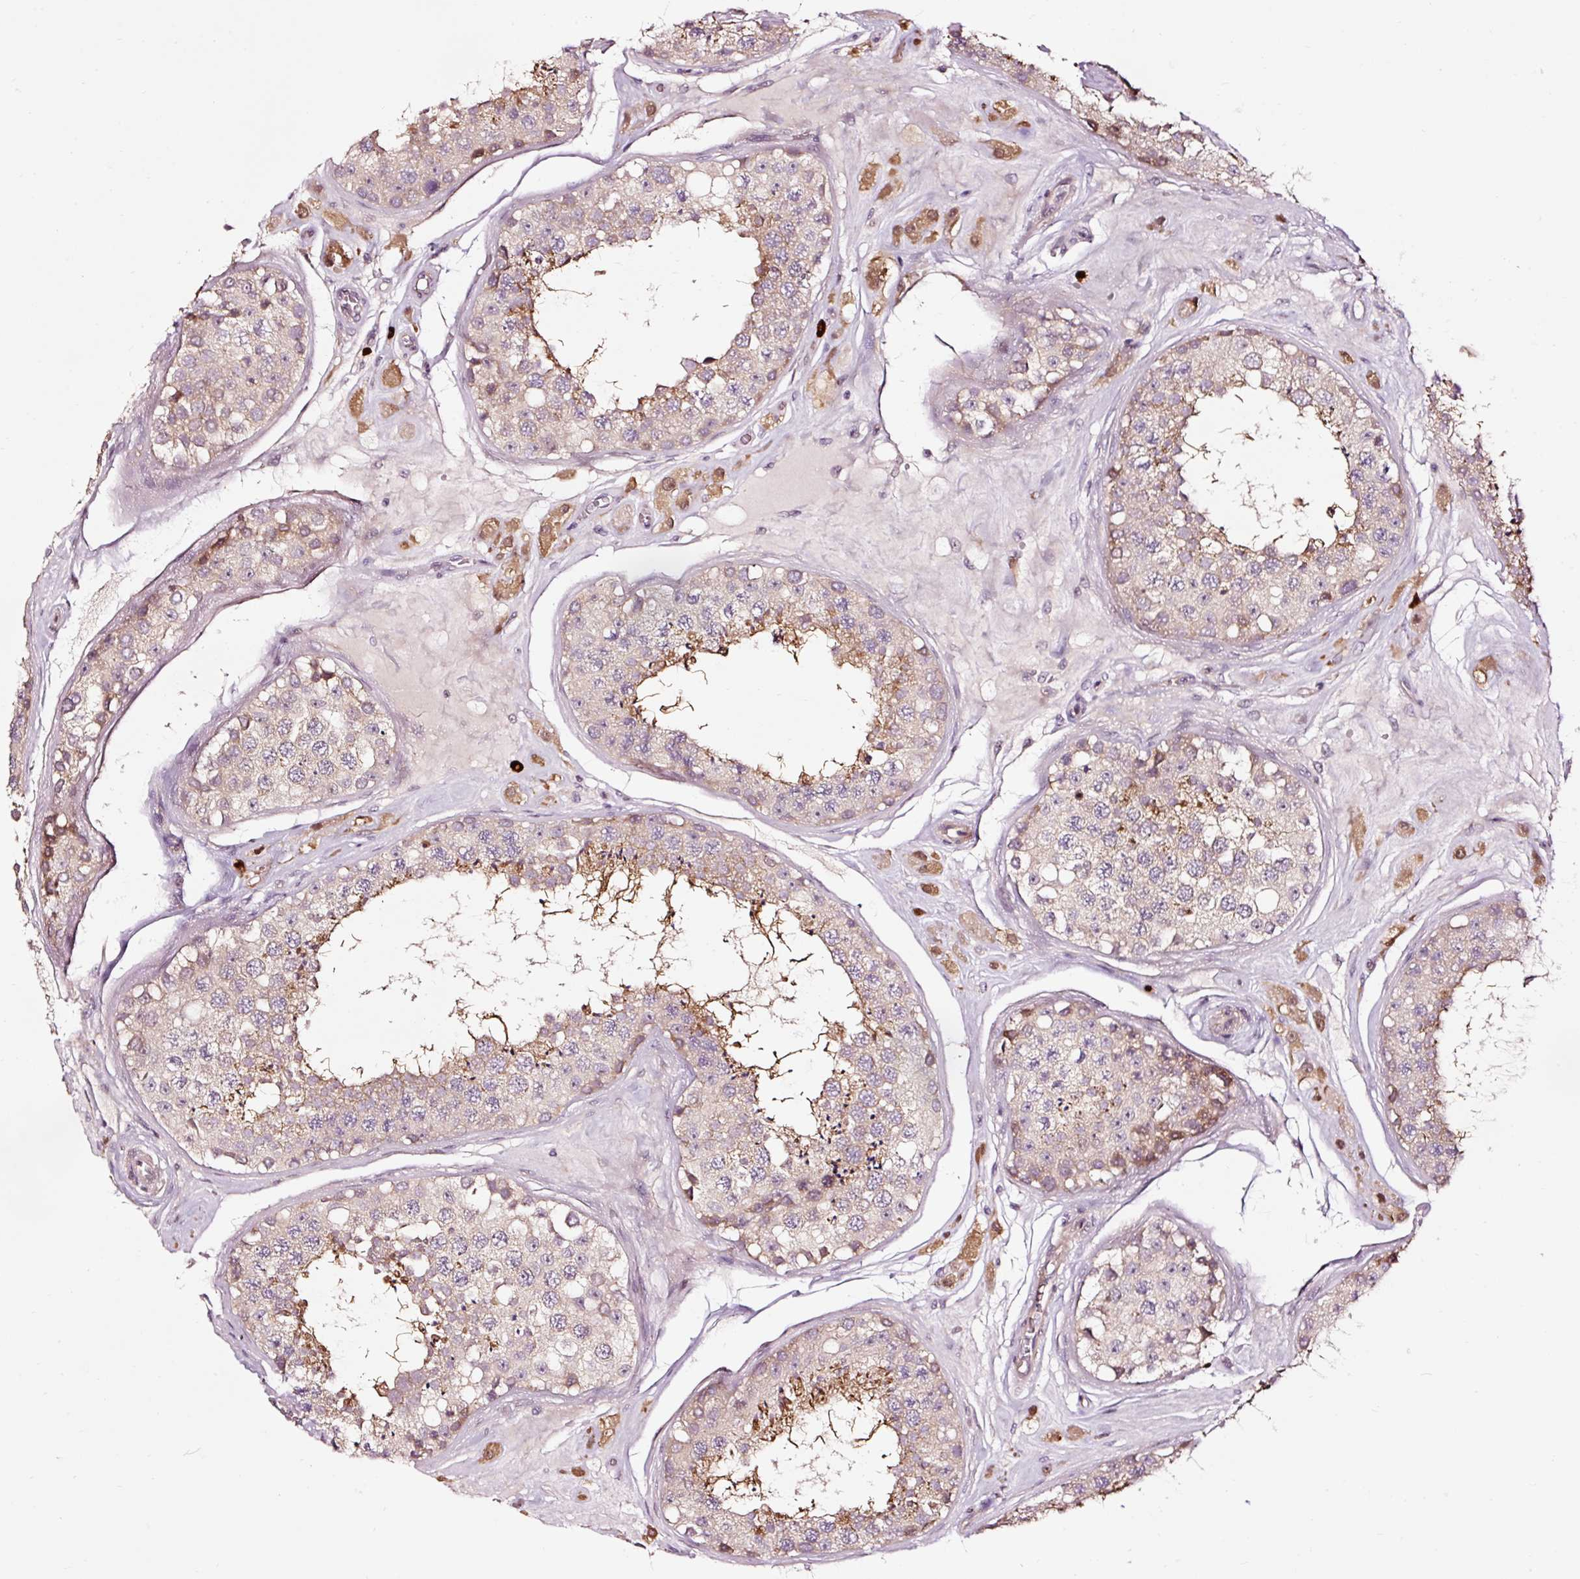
{"staining": {"intensity": "weak", "quantity": "25%-75%", "location": "cytoplasmic/membranous"}, "tissue": "testis", "cell_type": "Cells in seminiferous ducts", "image_type": "normal", "snomed": [{"axis": "morphology", "description": "Normal tissue, NOS"}, {"axis": "topography", "description": "Testis"}], "caption": "Immunohistochemical staining of normal testis displays 25%-75% levels of weak cytoplasmic/membranous protein staining in approximately 25%-75% of cells in seminiferous ducts. (DAB IHC with brightfield microscopy, high magnification).", "gene": "UTP14A", "patient": {"sex": "male", "age": 25}}